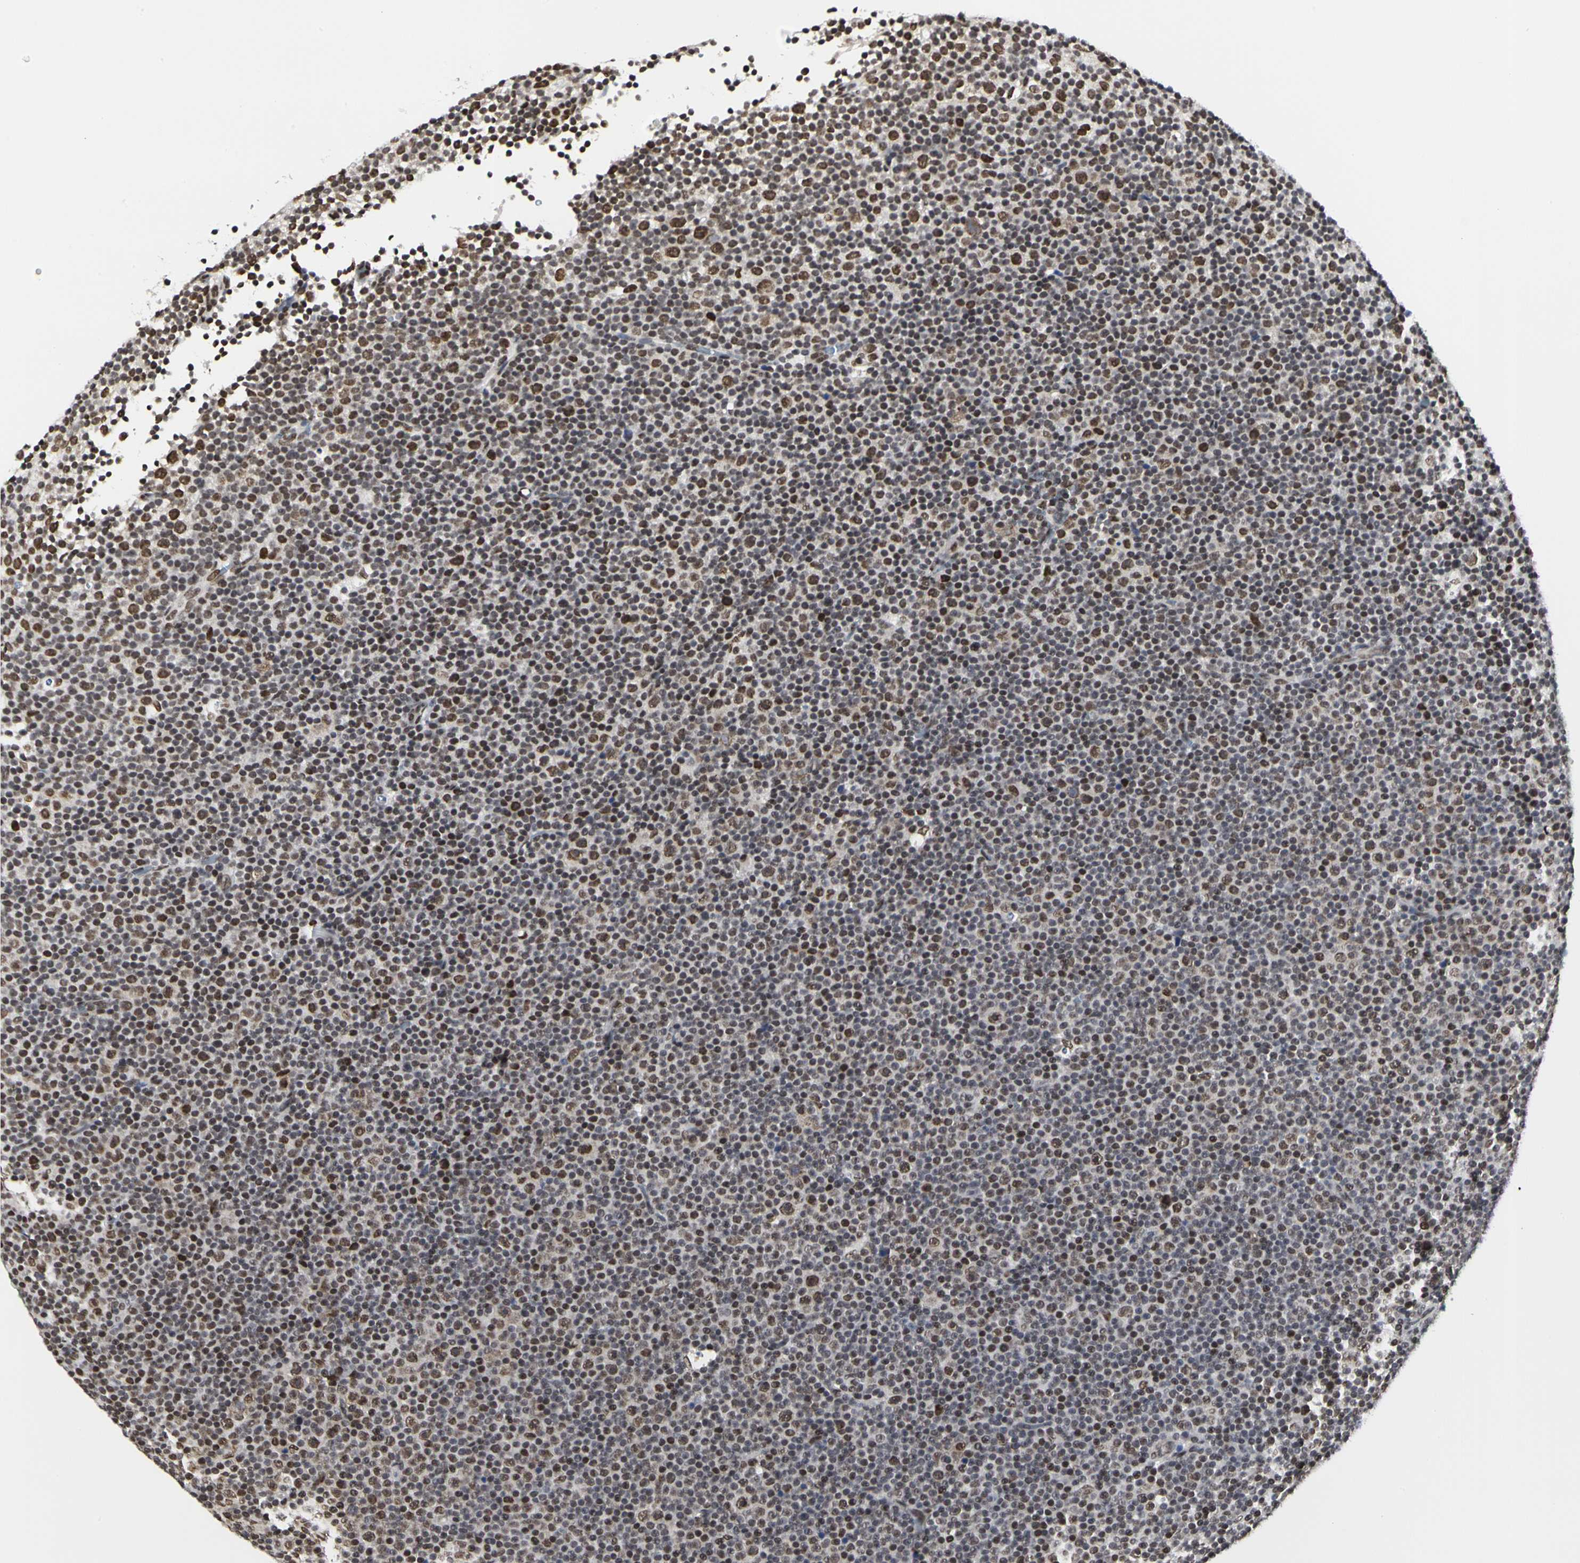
{"staining": {"intensity": "moderate", "quantity": ">75%", "location": "nuclear"}, "tissue": "lymphoma", "cell_type": "Tumor cells", "image_type": "cancer", "snomed": [{"axis": "morphology", "description": "Malignant lymphoma, non-Hodgkin's type, Low grade"}, {"axis": "topography", "description": "Lymph node"}], "caption": "Immunohistochemical staining of lymphoma displays medium levels of moderate nuclear protein expression in about >75% of tumor cells.", "gene": "PRMT3", "patient": {"sex": "female", "age": 67}}